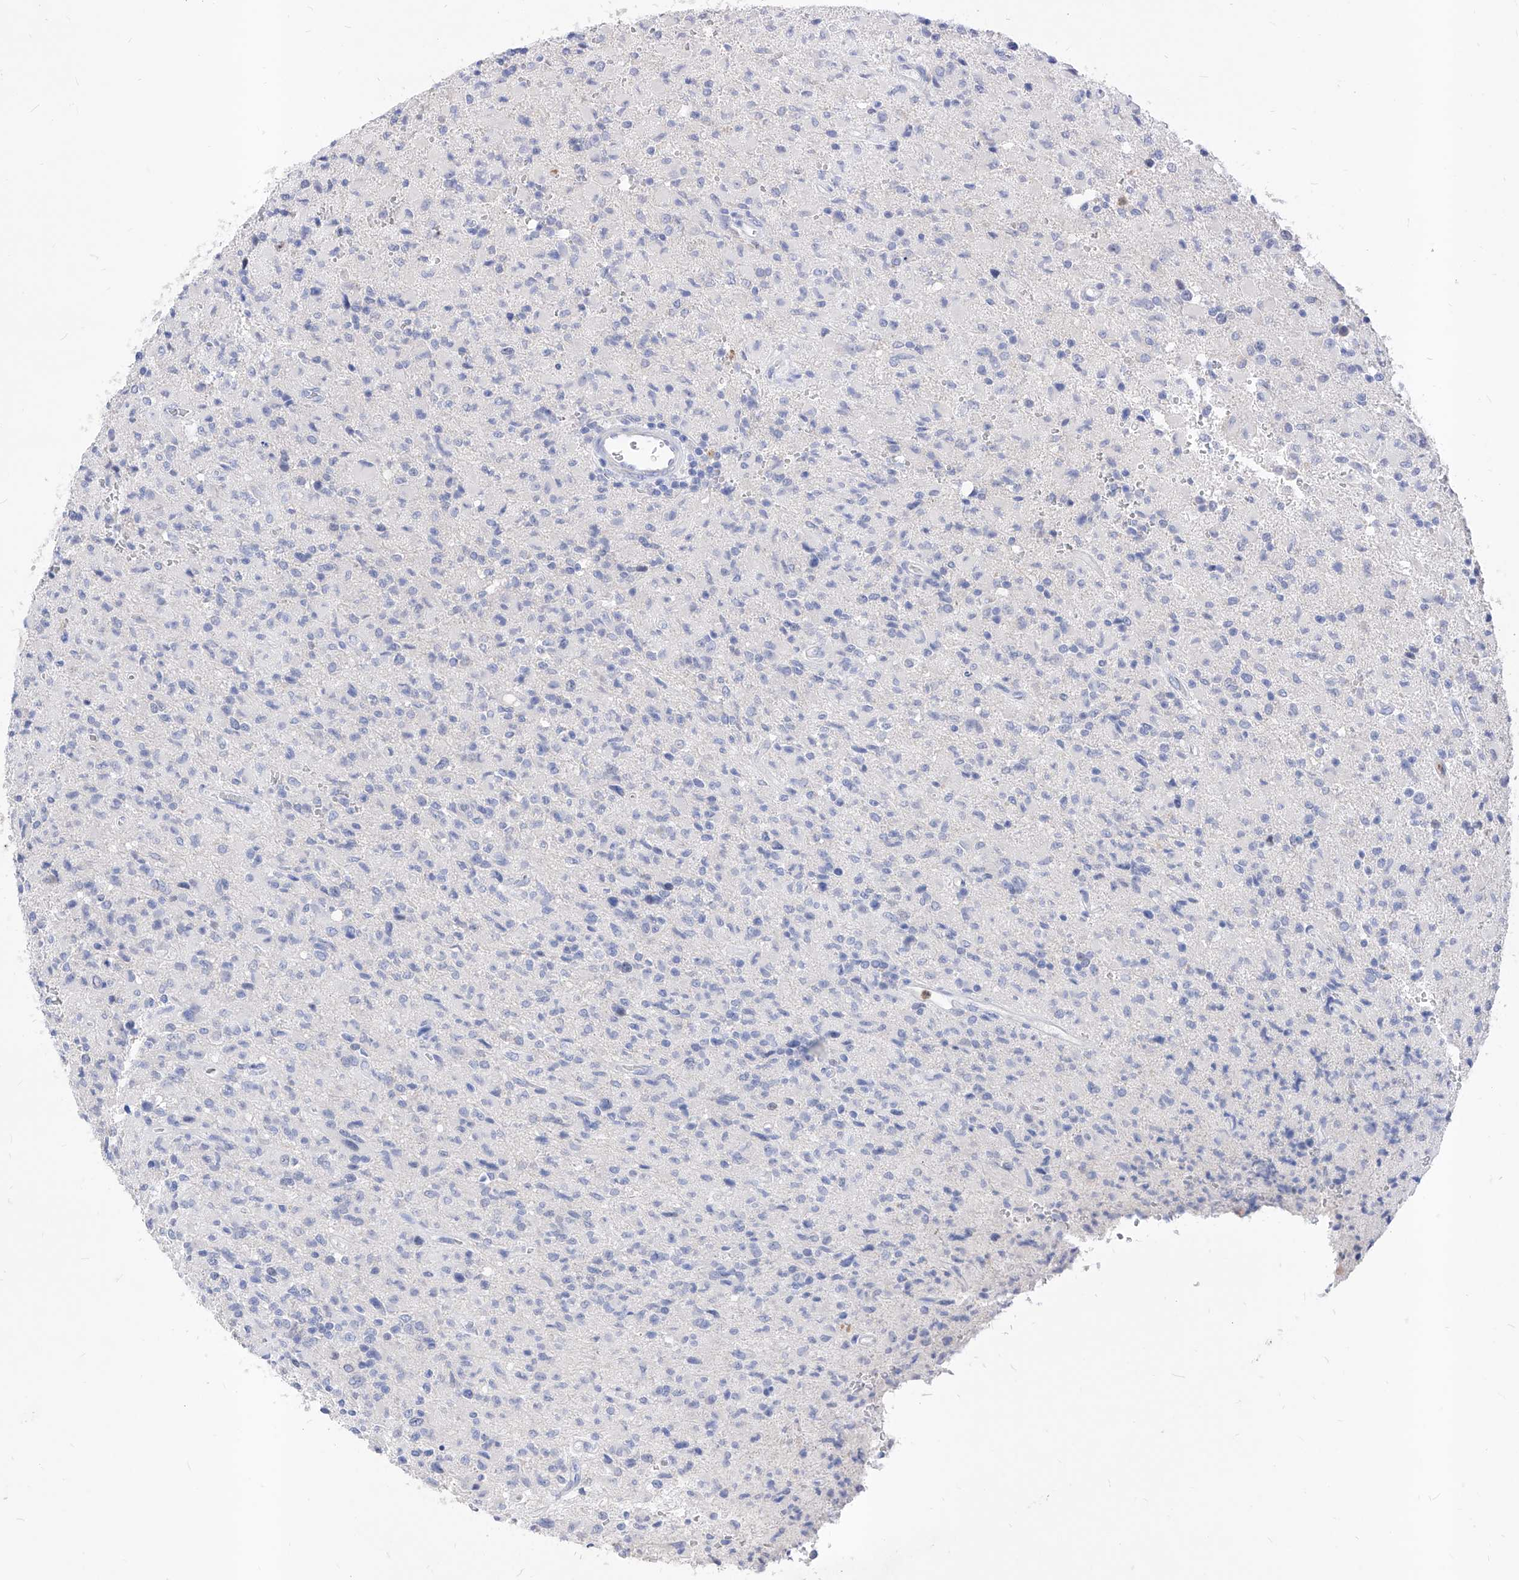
{"staining": {"intensity": "negative", "quantity": "none", "location": "none"}, "tissue": "glioma", "cell_type": "Tumor cells", "image_type": "cancer", "snomed": [{"axis": "morphology", "description": "Glioma, malignant, High grade"}, {"axis": "topography", "description": "Brain"}], "caption": "Tumor cells are negative for brown protein staining in glioma.", "gene": "VAX1", "patient": {"sex": "female", "age": 57}}